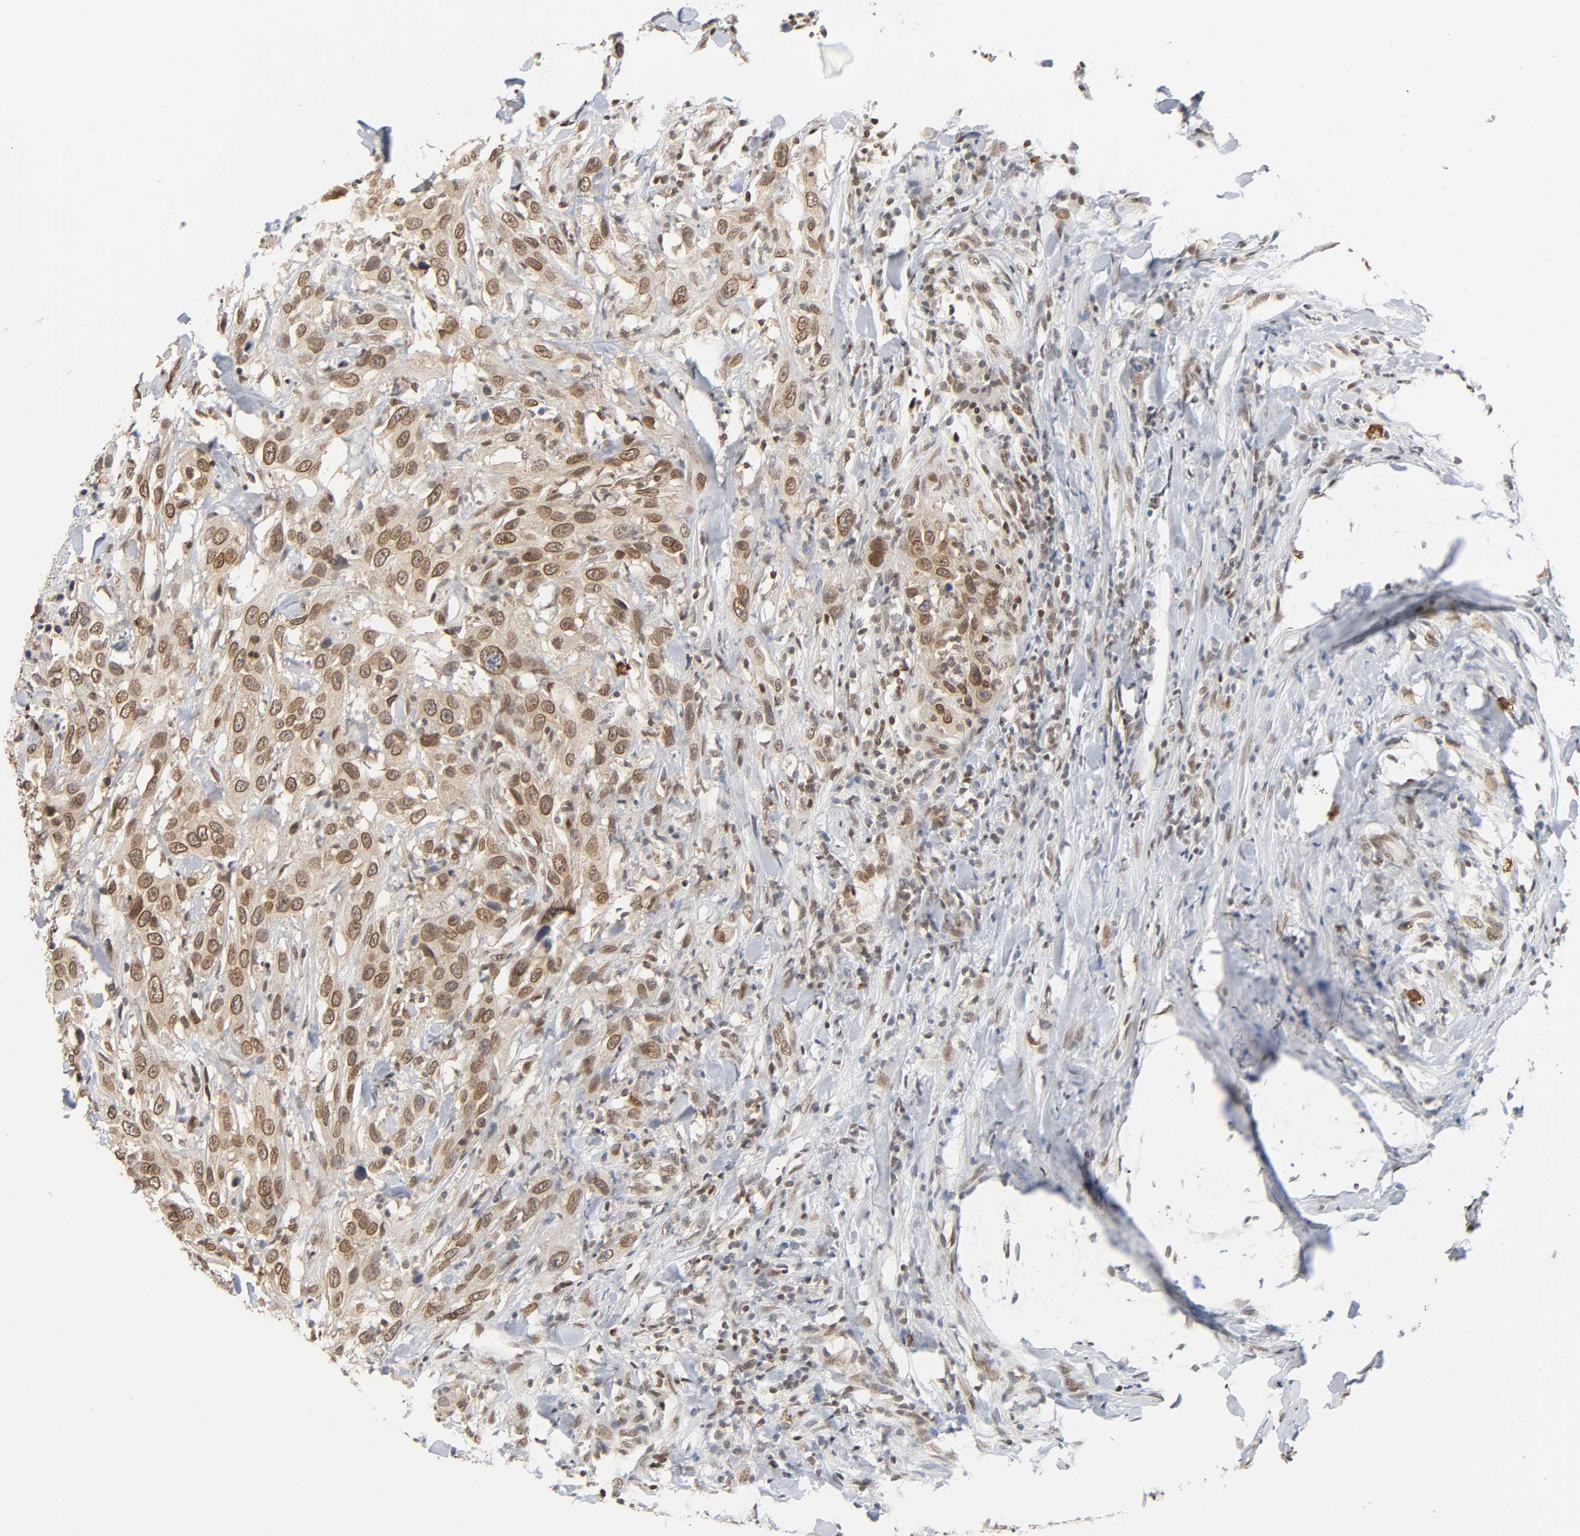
{"staining": {"intensity": "moderate", "quantity": ">75%", "location": "cytoplasmic/membranous,nuclear"}, "tissue": "urothelial cancer", "cell_type": "Tumor cells", "image_type": "cancer", "snomed": [{"axis": "morphology", "description": "Urothelial carcinoma, High grade"}, {"axis": "topography", "description": "Urinary bladder"}], "caption": "Immunohistochemistry (IHC) (DAB) staining of human urothelial cancer demonstrates moderate cytoplasmic/membranous and nuclear protein expression in approximately >75% of tumor cells.", "gene": "SUMO1", "patient": {"sex": "male", "age": 61}}